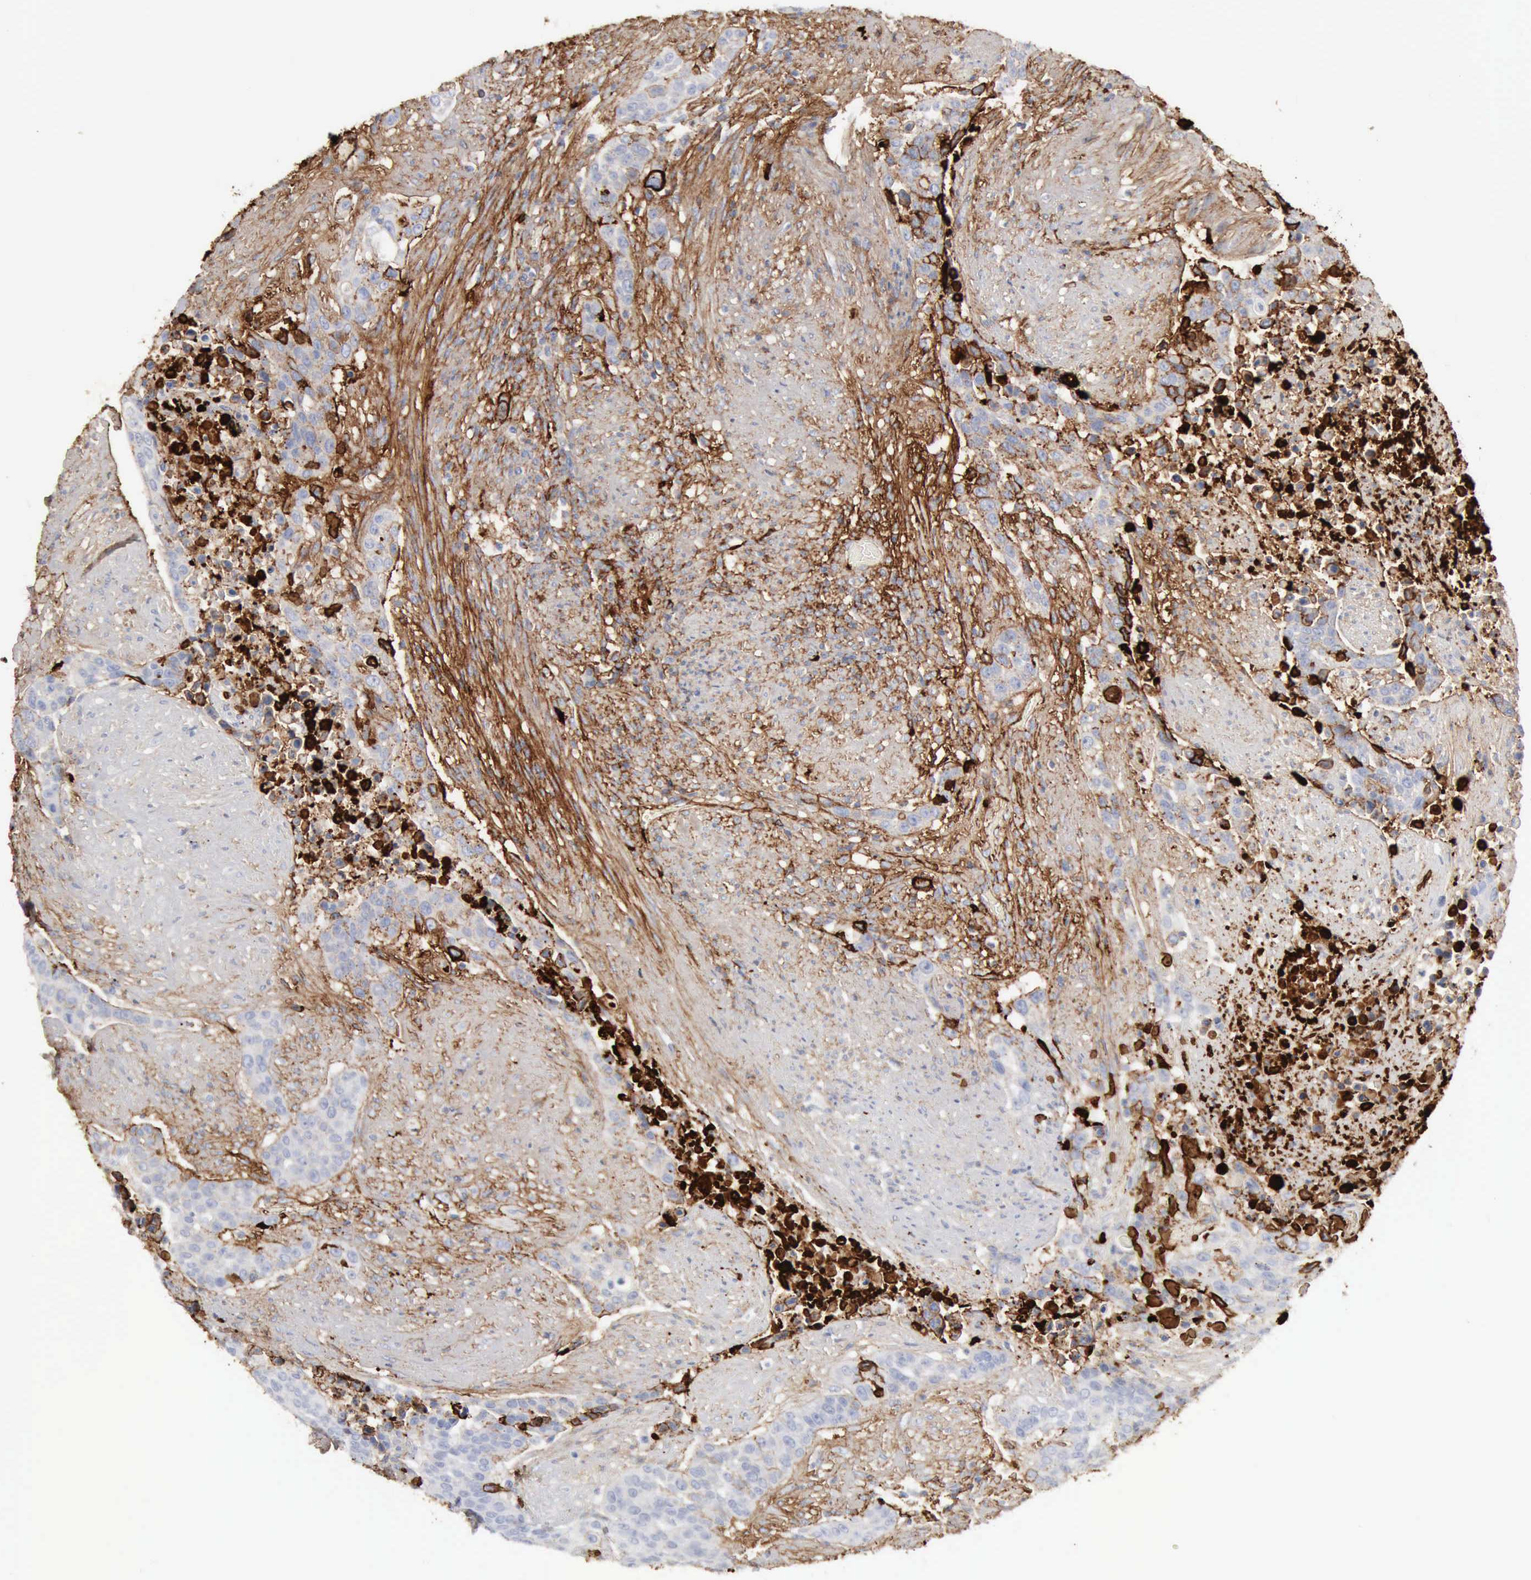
{"staining": {"intensity": "negative", "quantity": "none", "location": "none"}, "tissue": "urothelial cancer", "cell_type": "Tumor cells", "image_type": "cancer", "snomed": [{"axis": "morphology", "description": "Urothelial carcinoma, High grade"}, {"axis": "topography", "description": "Urinary bladder"}], "caption": "Immunohistochemical staining of urothelial carcinoma (high-grade) reveals no significant expression in tumor cells.", "gene": "C4BPA", "patient": {"sex": "male", "age": 74}}